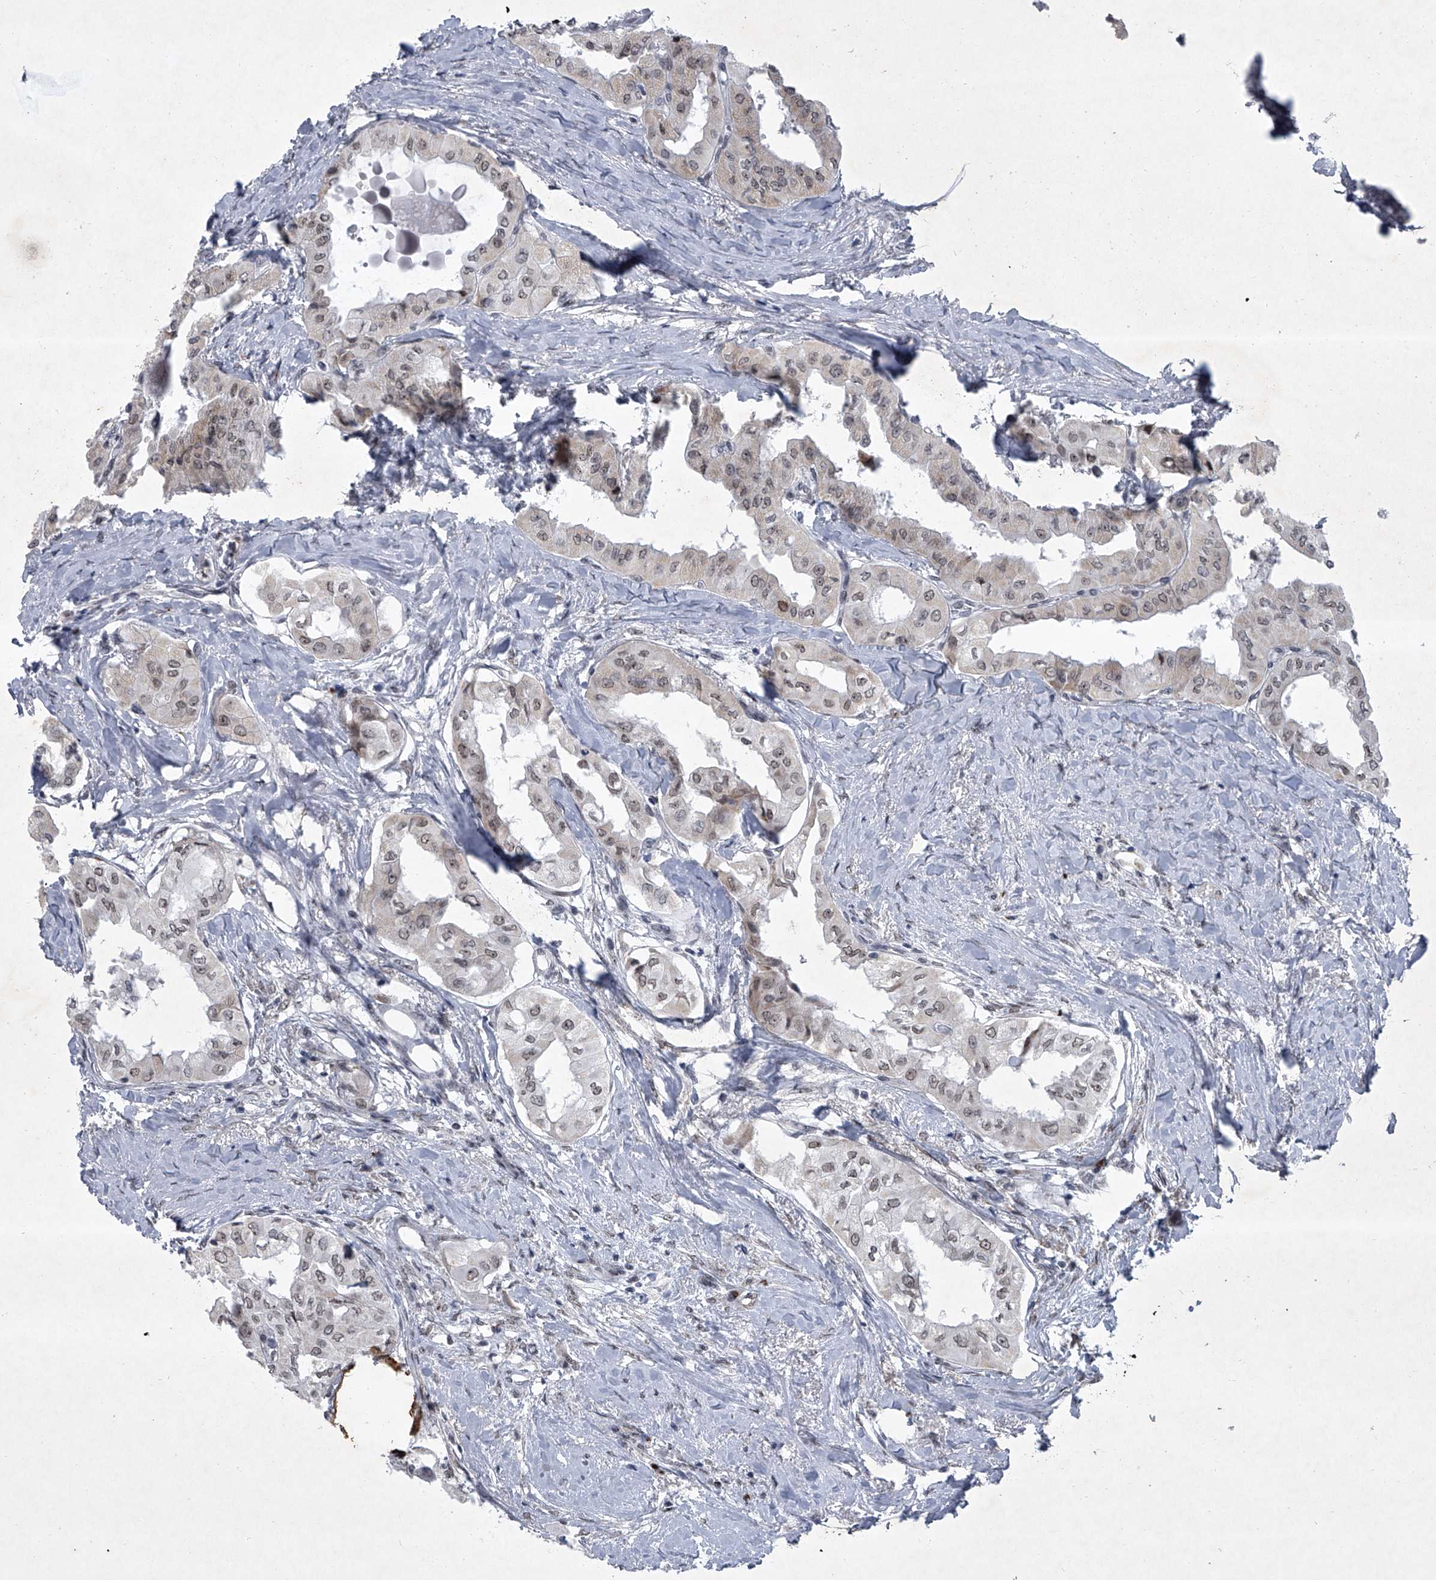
{"staining": {"intensity": "moderate", "quantity": "<25%", "location": "nuclear"}, "tissue": "thyroid cancer", "cell_type": "Tumor cells", "image_type": "cancer", "snomed": [{"axis": "morphology", "description": "Papillary adenocarcinoma, NOS"}, {"axis": "topography", "description": "Thyroid gland"}], "caption": "Human papillary adenocarcinoma (thyroid) stained with a brown dye displays moderate nuclear positive expression in about <25% of tumor cells.", "gene": "MLLT1", "patient": {"sex": "female", "age": 59}}